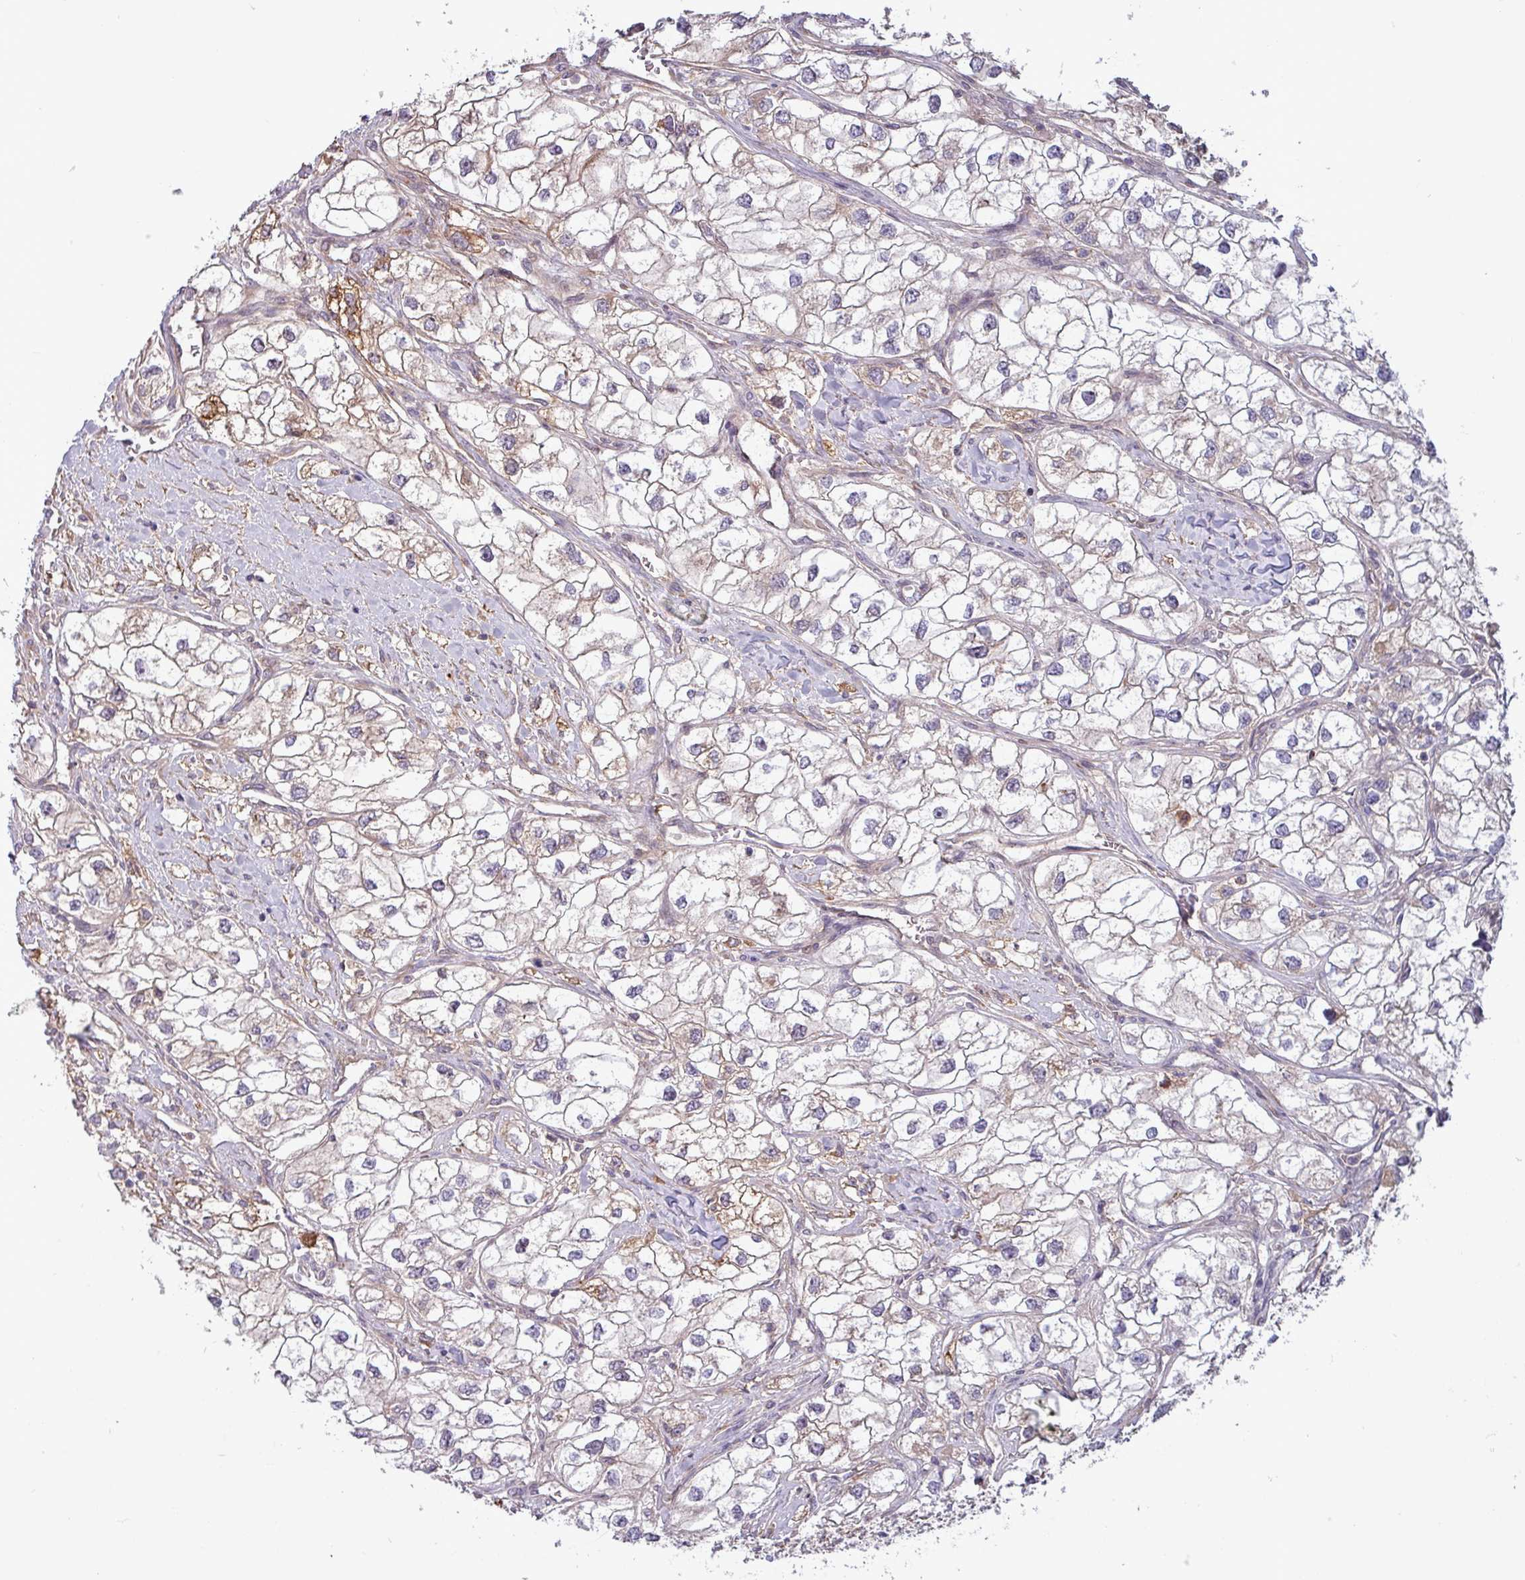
{"staining": {"intensity": "moderate", "quantity": "25%-75%", "location": "cytoplasmic/membranous"}, "tissue": "renal cancer", "cell_type": "Tumor cells", "image_type": "cancer", "snomed": [{"axis": "morphology", "description": "Adenocarcinoma, NOS"}, {"axis": "topography", "description": "Kidney"}], "caption": "Protein expression analysis of human renal cancer (adenocarcinoma) reveals moderate cytoplasmic/membranous positivity in about 25%-75% of tumor cells.", "gene": "PCED1A", "patient": {"sex": "male", "age": 59}}